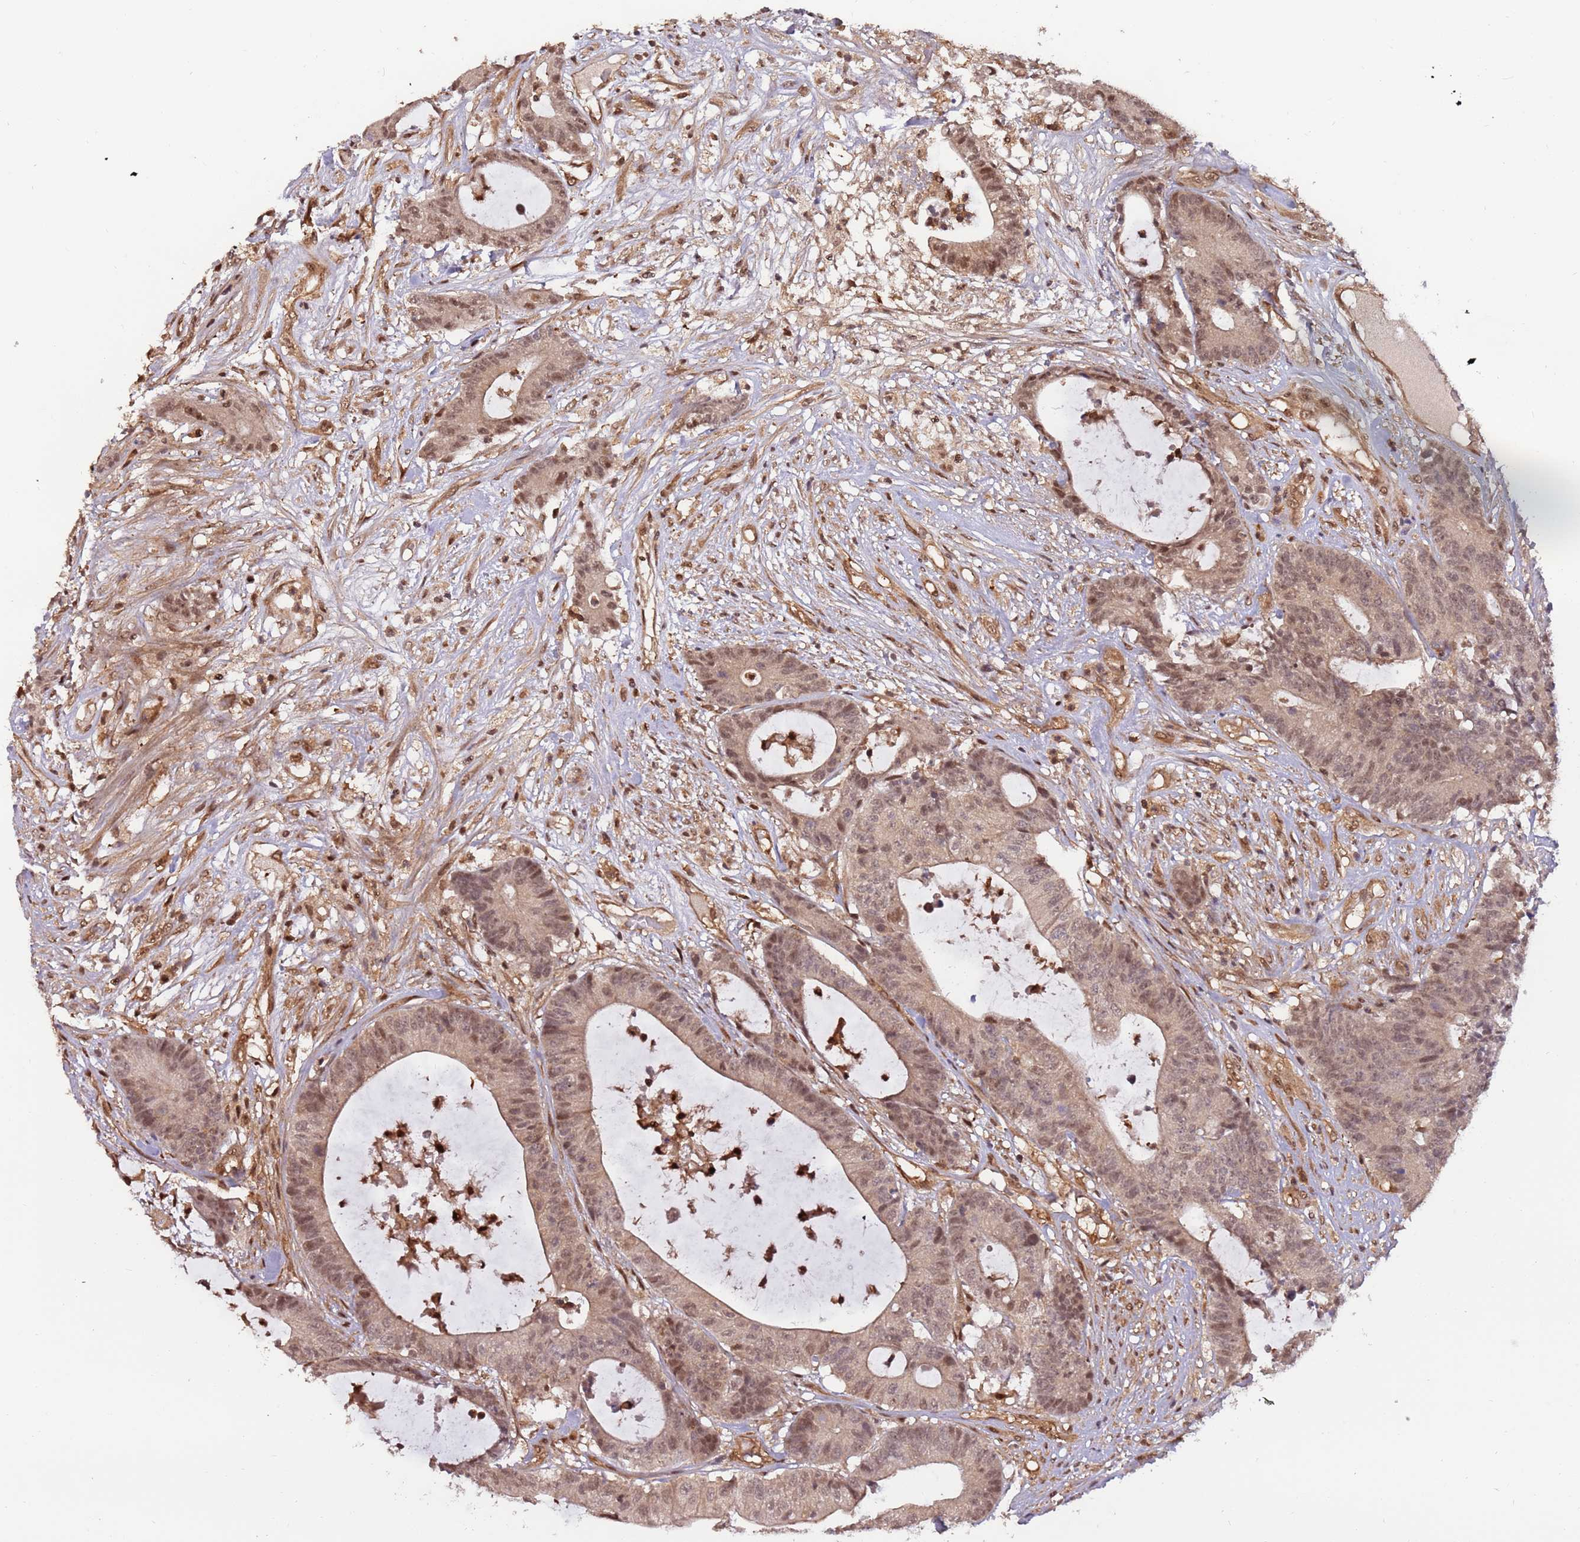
{"staining": {"intensity": "moderate", "quantity": ">75%", "location": "nuclear"}, "tissue": "colorectal cancer", "cell_type": "Tumor cells", "image_type": "cancer", "snomed": [{"axis": "morphology", "description": "Adenocarcinoma, NOS"}, {"axis": "topography", "description": "Colon"}], "caption": "Adenocarcinoma (colorectal) stained with DAB (3,3'-diaminobenzidine) immunohistochemistry (IHC) shows medium levels of moderate nuclear expression in approximately >75% of tumor cells. Using DAB (brown) and hematoxylin (blue) stains, captured at high magnification using brightfield microscopy.", "gene": "PGLS", "patient": {"sex": "female", "age": 84}}